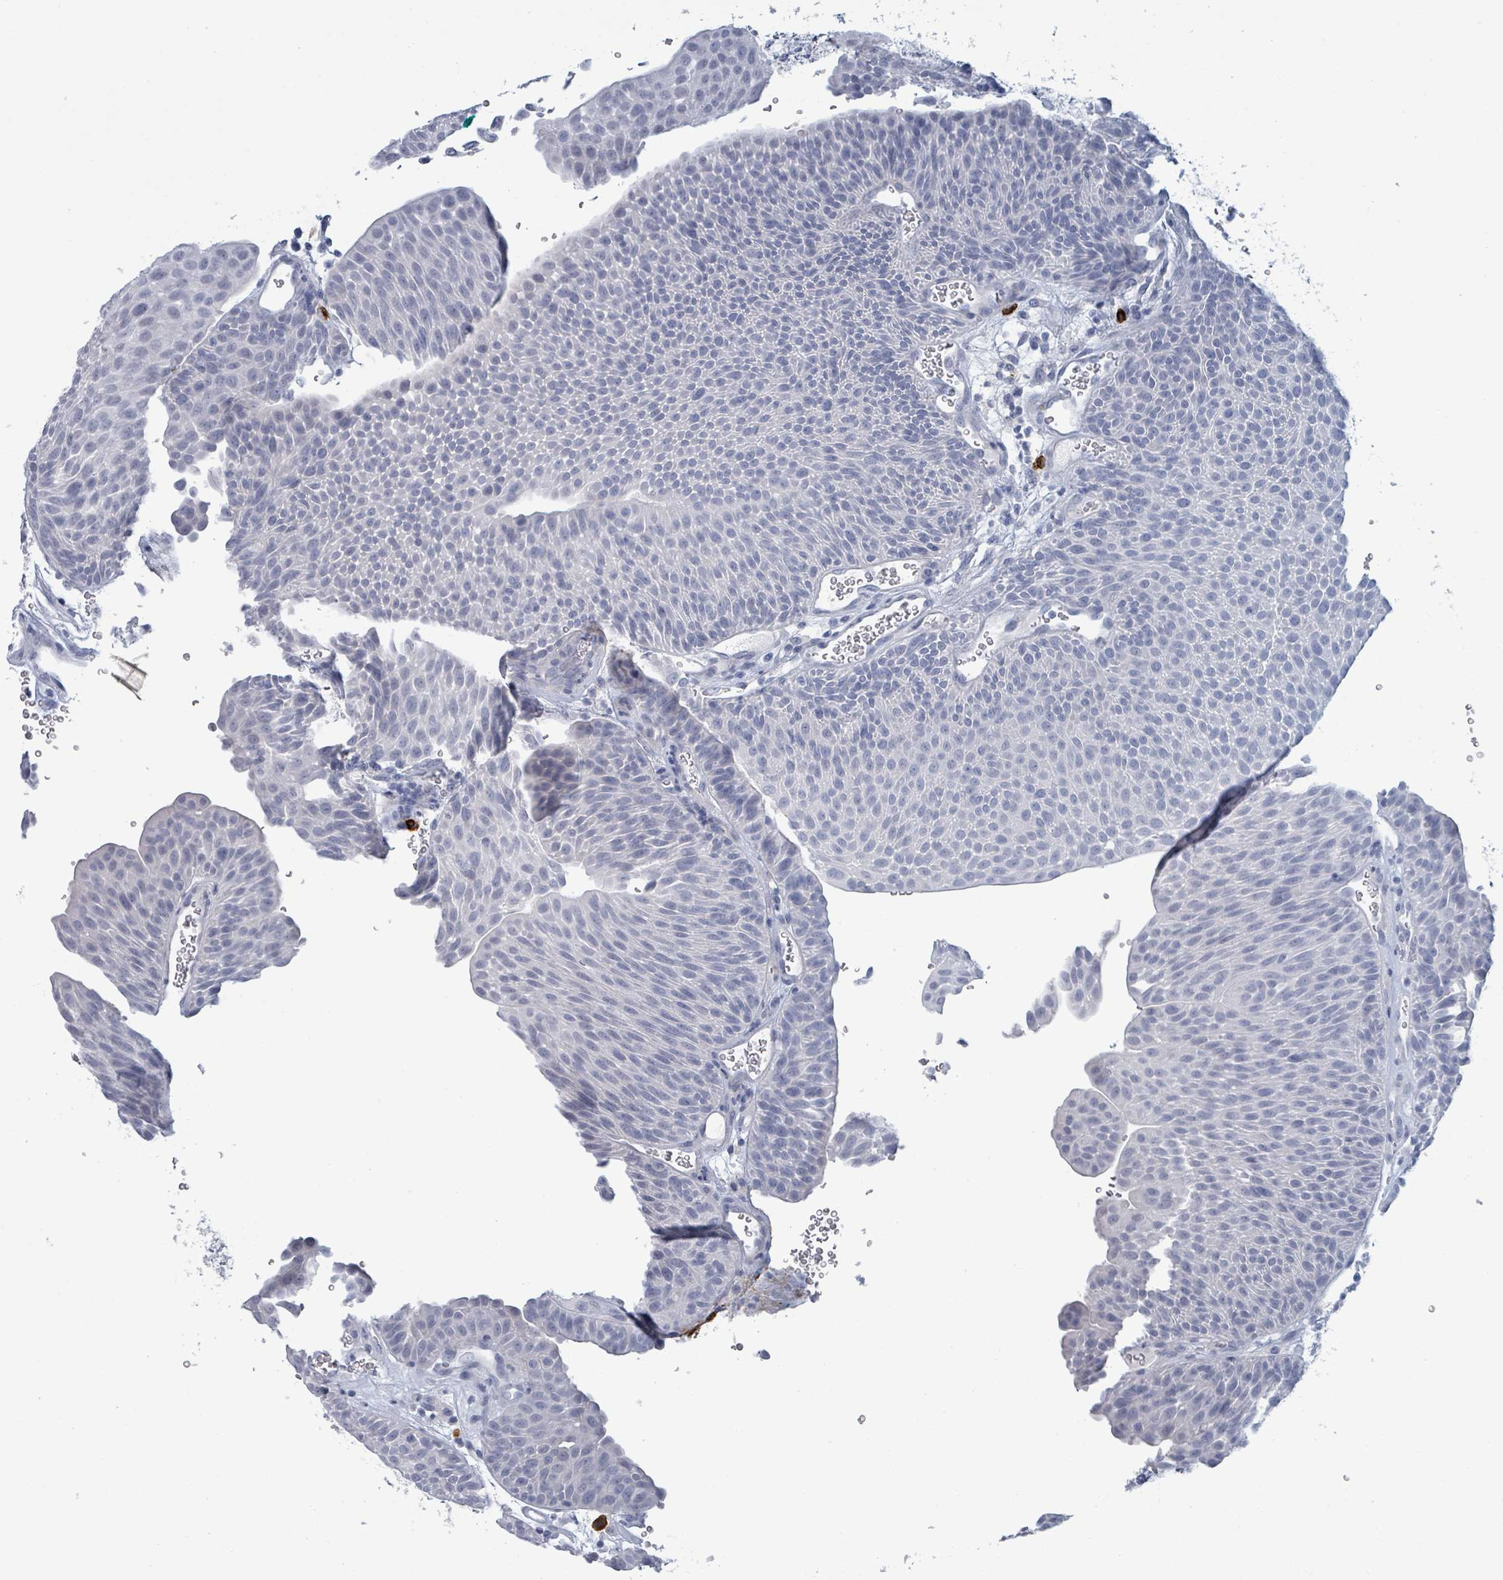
{"staining": {"intensity": "negative", "quantity": "none", "location": "none"}, "tissue": "urothelial cancer", "cell_type": "Tumor cells", "image_type": "cancer", "snomed": [{"axis": "morphology", "description": "Urothelial carcinoma, NOS"}, {"axis": "topography", "description": "Urinary bladder"}], "caption": "An immunohistochemistry (IHC) image of urothelial cancer is shown. There is no staining in tumor cells of urothelial cancer.", "gene": "VPS13D", "patient": {"sex": "male", "age": 67}}